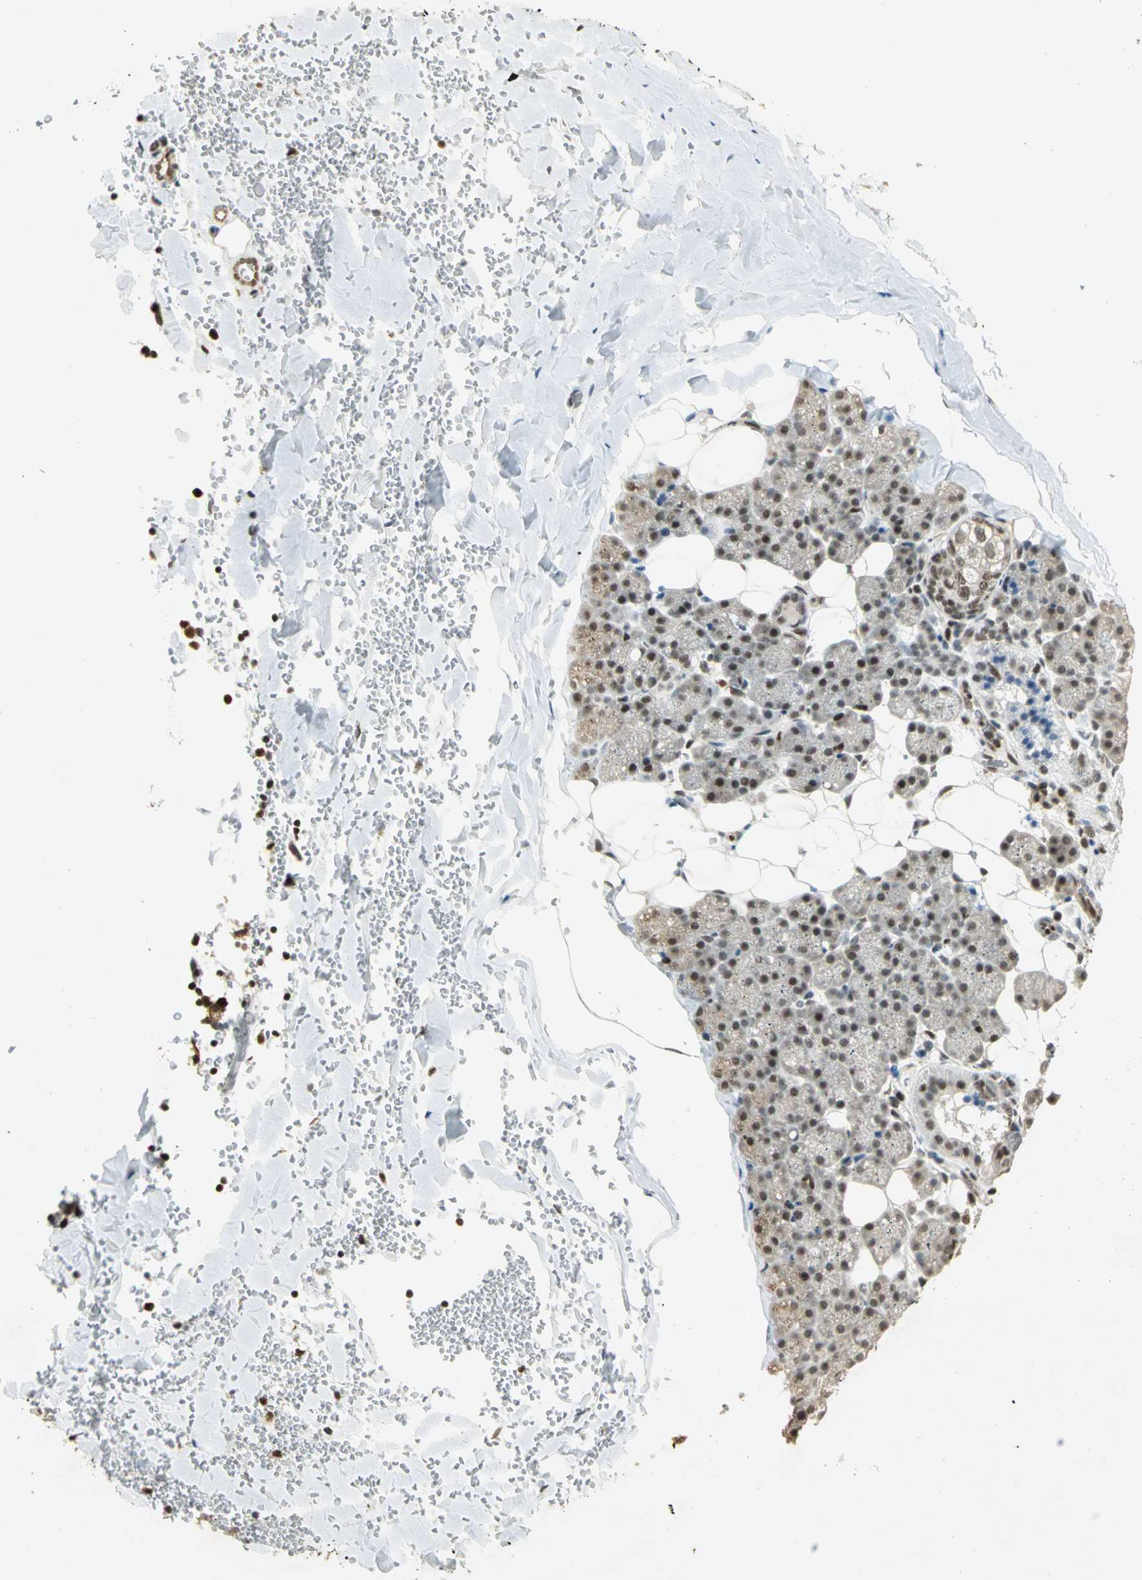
{"staining": {"intensity": "moderate", "quantity": "25%-75%", "location": "nuclear"}, "tissue": "salivary gland", "cell_type": "Glandular cells", "image_type": "normal", "snomed": [{"axis": "morphology", "description": "Normal tissue, NOS"}, {"axis": "topography", "description": "Lymph node"}, {"axis": "topography", "description": "Salivary gland"}], "caption": "Immunohistochemistry photomicrograph of normal salivary gland: salivary gland stained using immunohistochemistry exhibits medium levels of moderate protein expression localized specifically in the nuclear of glandular cells, appearing as a nuclear brown color.", "gene": "ELF1", "patient": {"sex": "male", "age": 8}}